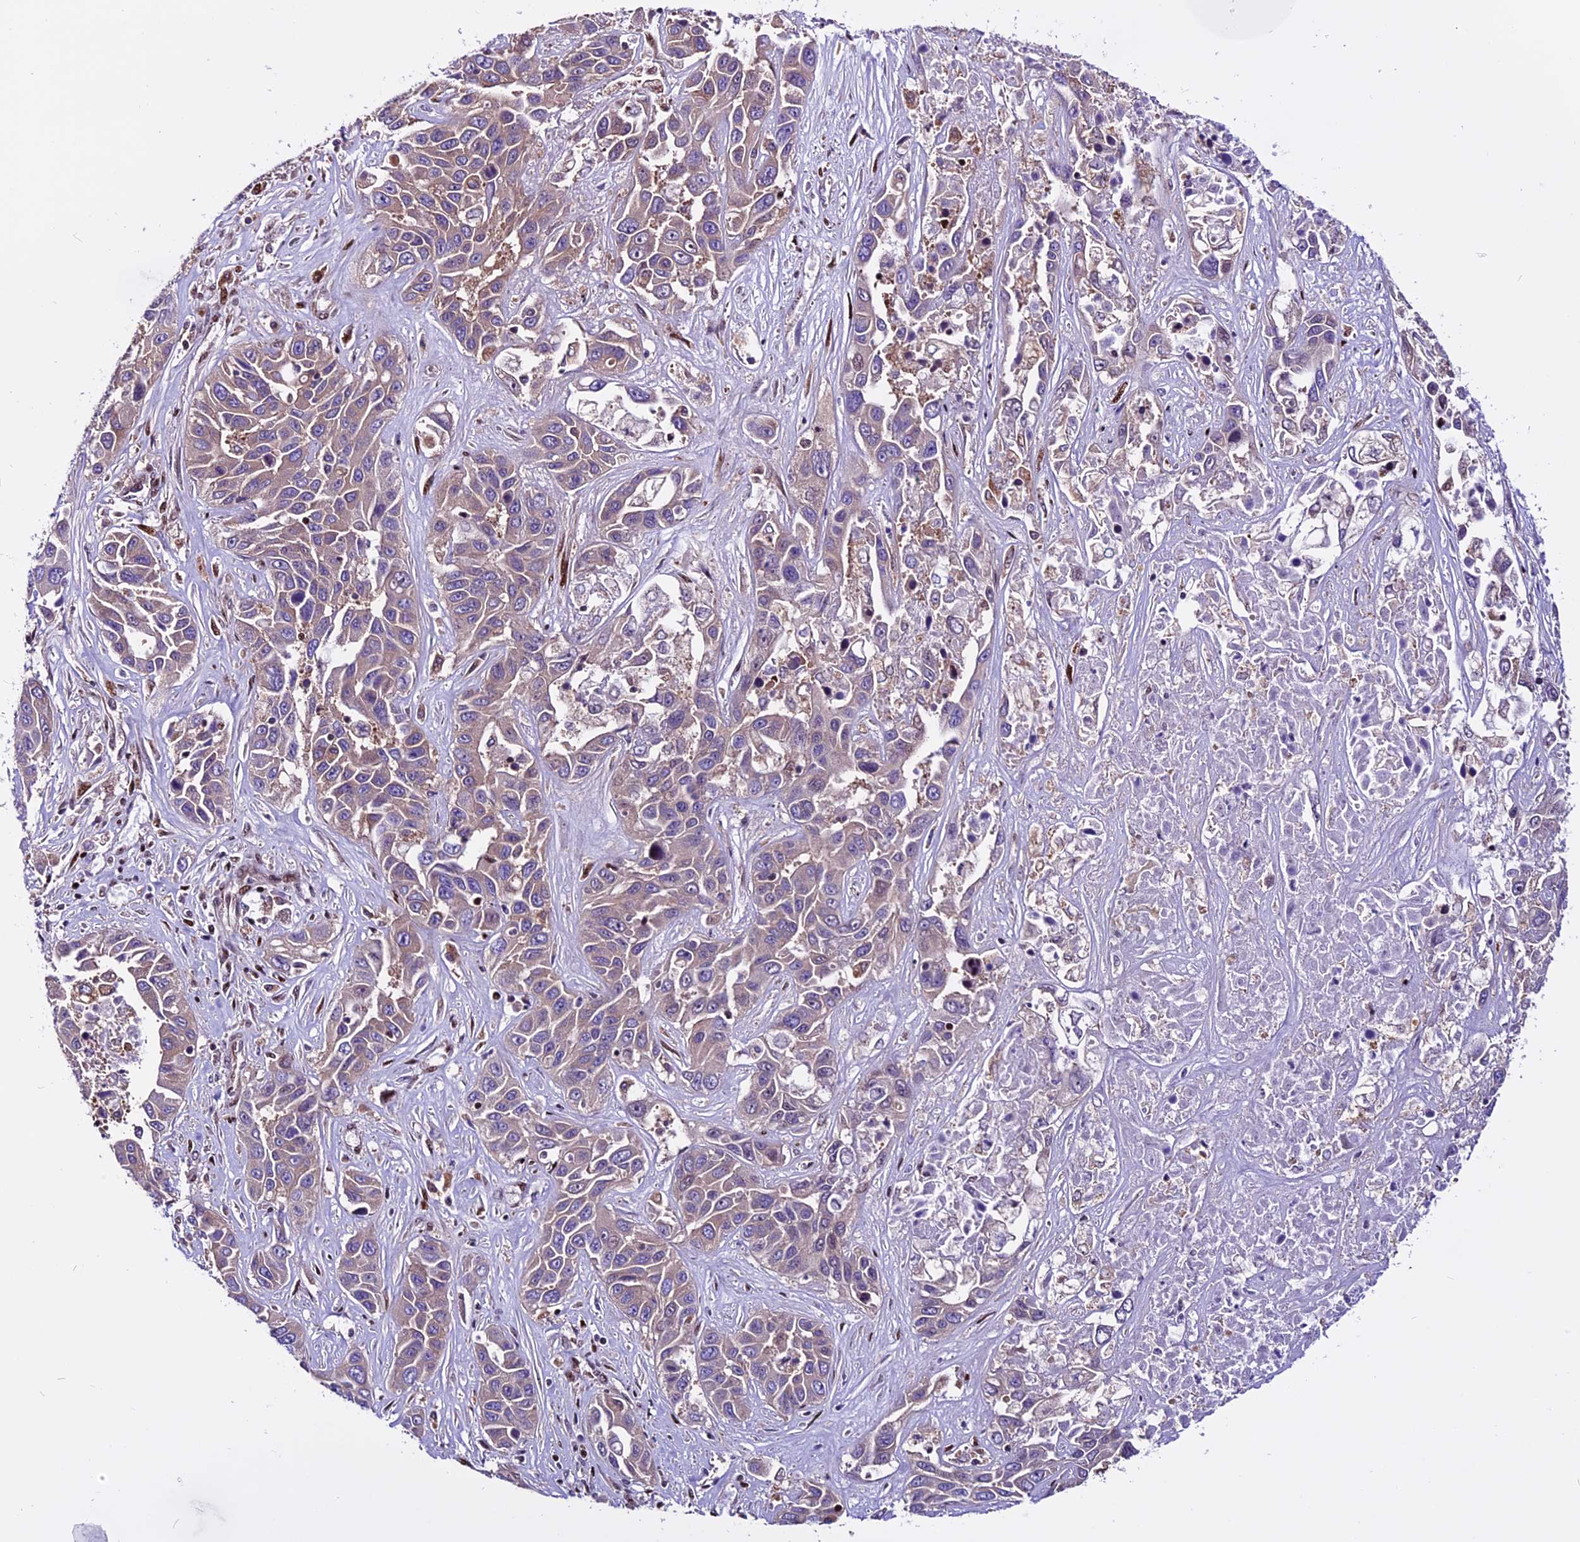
{"staining": {"intensity": "weak", "quantity": "<25%", "location": "cytoplasmic/membranous"}, "tissue": "liver cancer", "cell_type": "Tumor cells", "image_type": "cancer", "snomed": [{"axis": "morphology", "description": "Cholangiocarcinoma"}, {"axis": "topography", "description": "Liver"}], "caption": "Histopathology image shows no protein positivity in tumor cells of liver cancer (cholangiocarcinoma) tissue.", "gene": "RINL", "patient": {"sex": "female", "age": 52}}